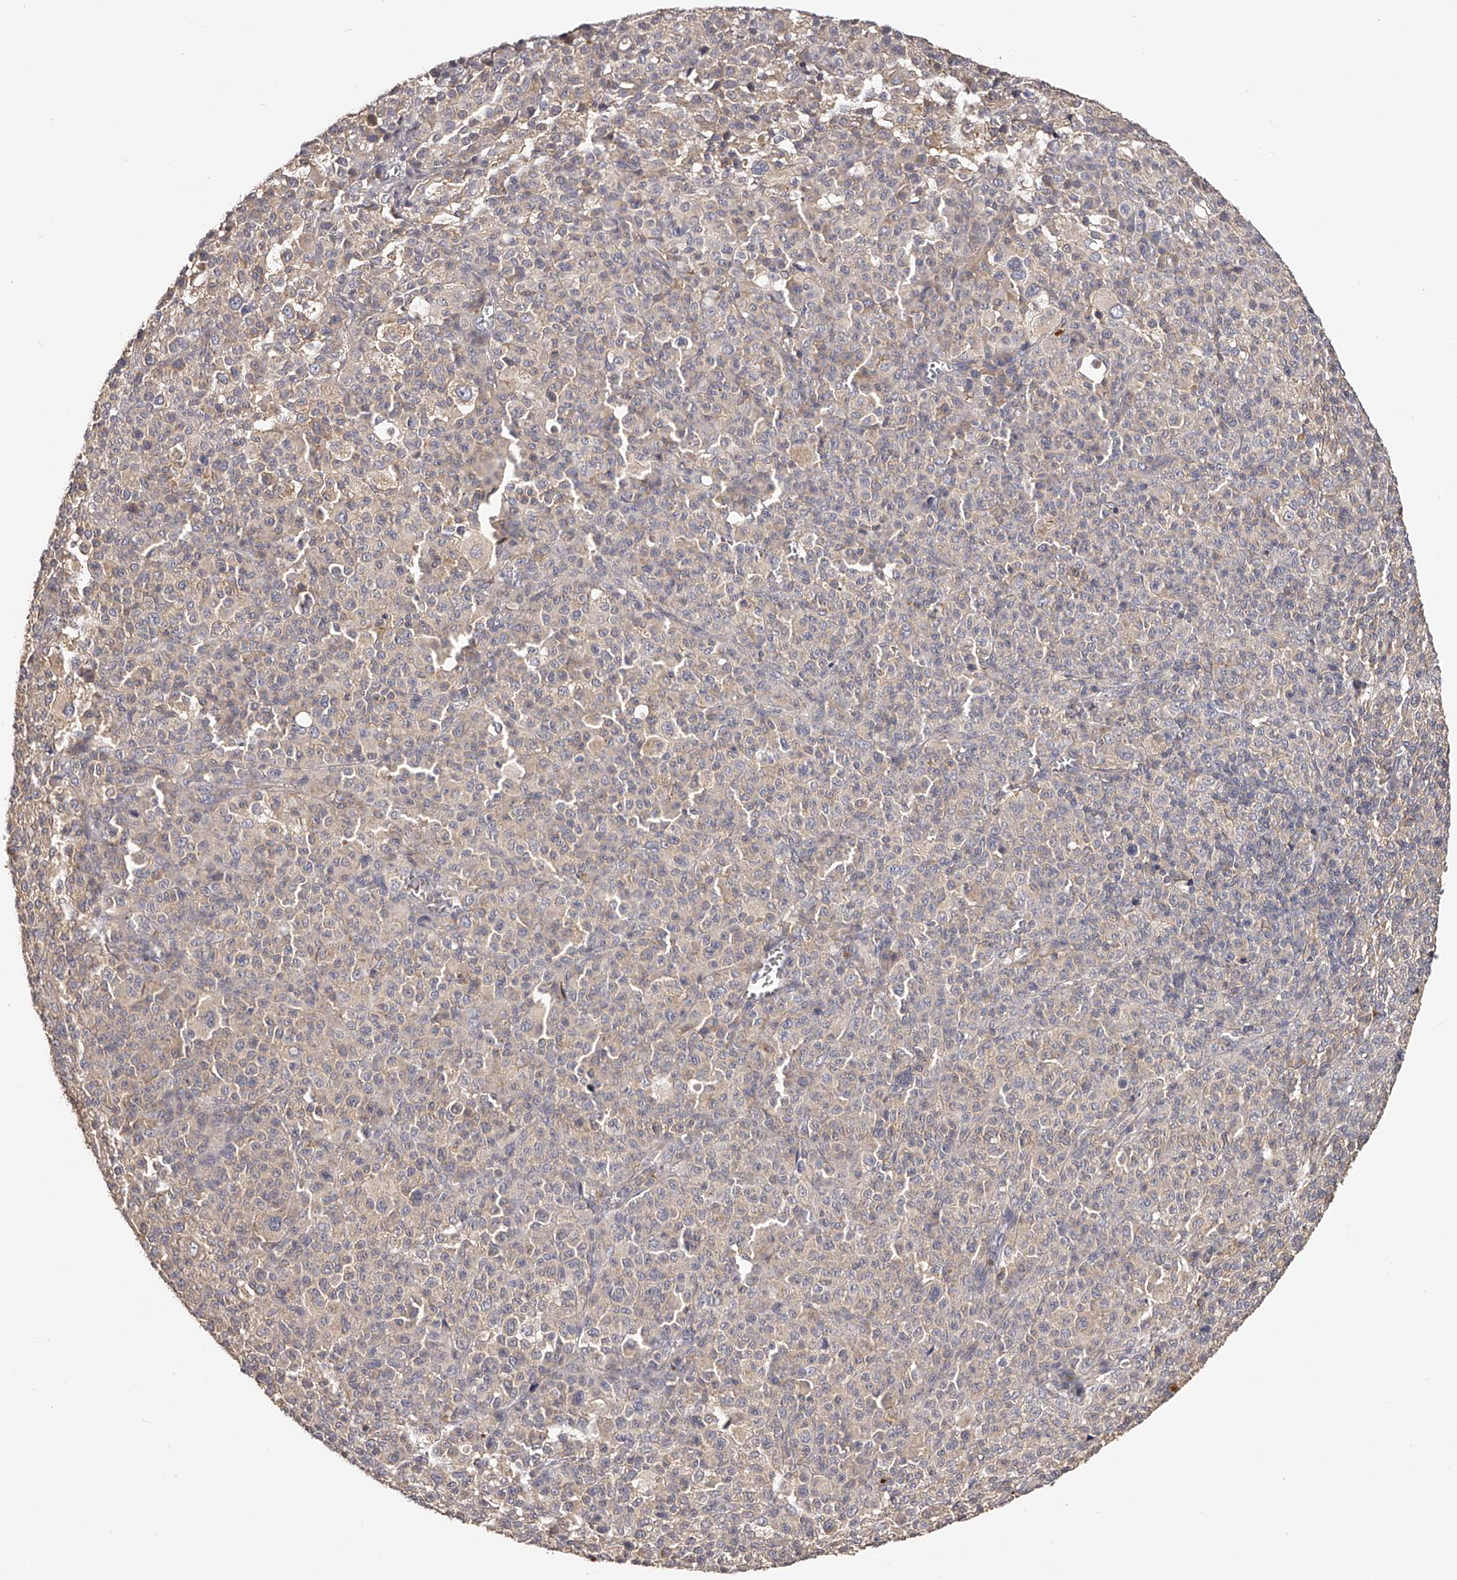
{"staining": {"intensity": "weak", "quantity": "<25%", "location": "cytoplasmic/membranous"}, "tissue": "melanoma", "cell_type": "Tumor cells", "image_type": "cancer", "snomed": [{"axis": "morphology", "description": "Malignant melanoma, Metastatic site"}, {"axis": "topography", "description": "Skin"}], "caption": "Immunohistochemical staining of malignant melanoma (metastatic site) shows no significant positivity in tumor cells.", "gene": "TNN", "patient": {"sex": "female", "age": 74}}